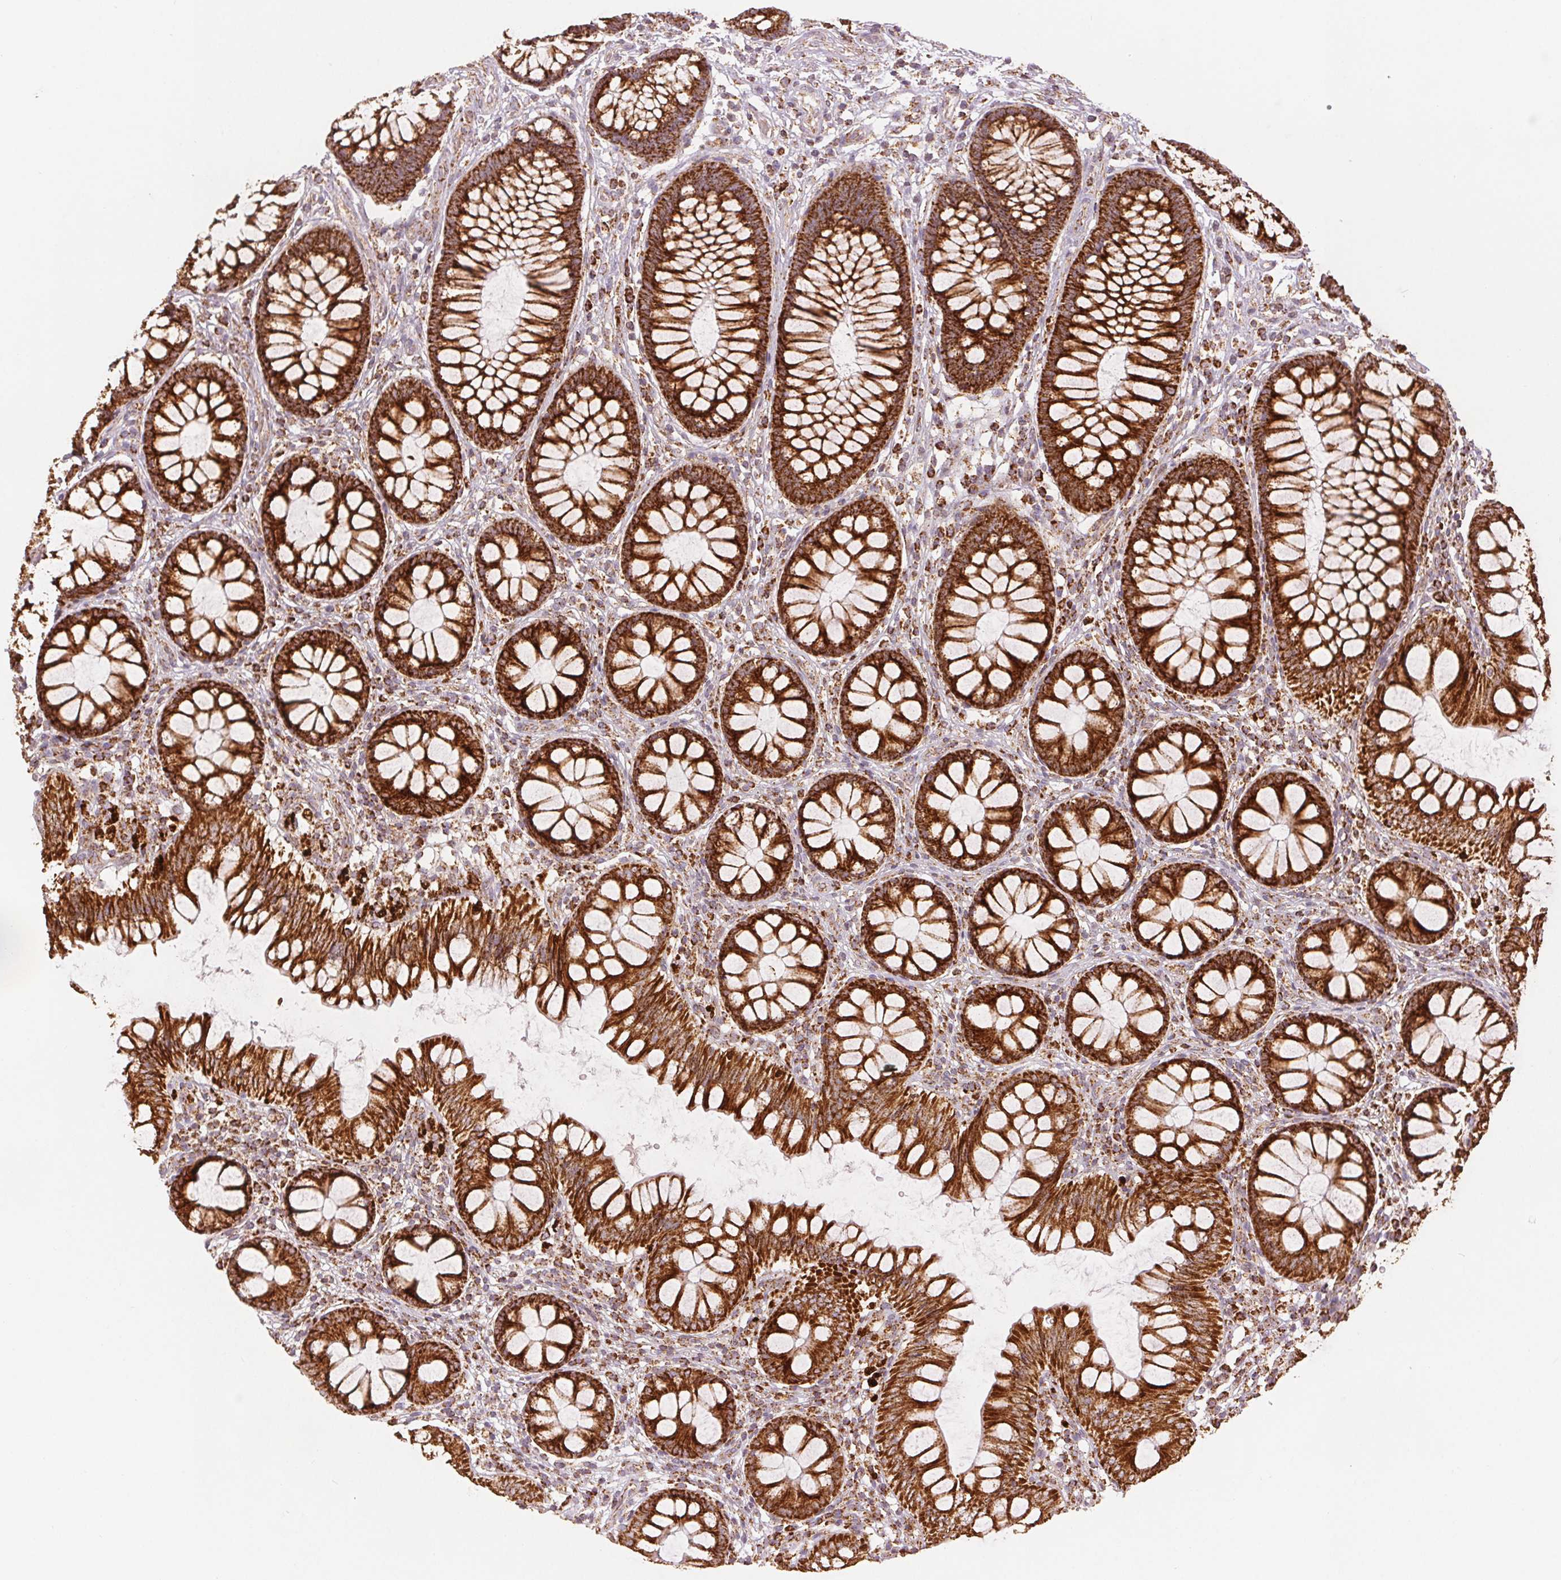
{"staining": {"intensity": "strong", "quantity": ">75%", "location": "cytoplasmic/membranous"}, "tissue": "colon", "cell_type": "Glandular cells", "image_type": "normal", "snomed": [{"axis": "morphology", "description": "Normal tissue, NOS"}, {"axis": "morphology", "description": "Adenoma, NOS"}, {"axis": "topography", "description": "Soft tissue"}, {"axis": "topography", "description": "Colon"}], "caption": "Protein staining shows strong cytoplasmic/membranous staining in about >75% of glandular cells in normal colon.", "gene": "SDHB", "patient": {"sex": "male", "age": 47}}